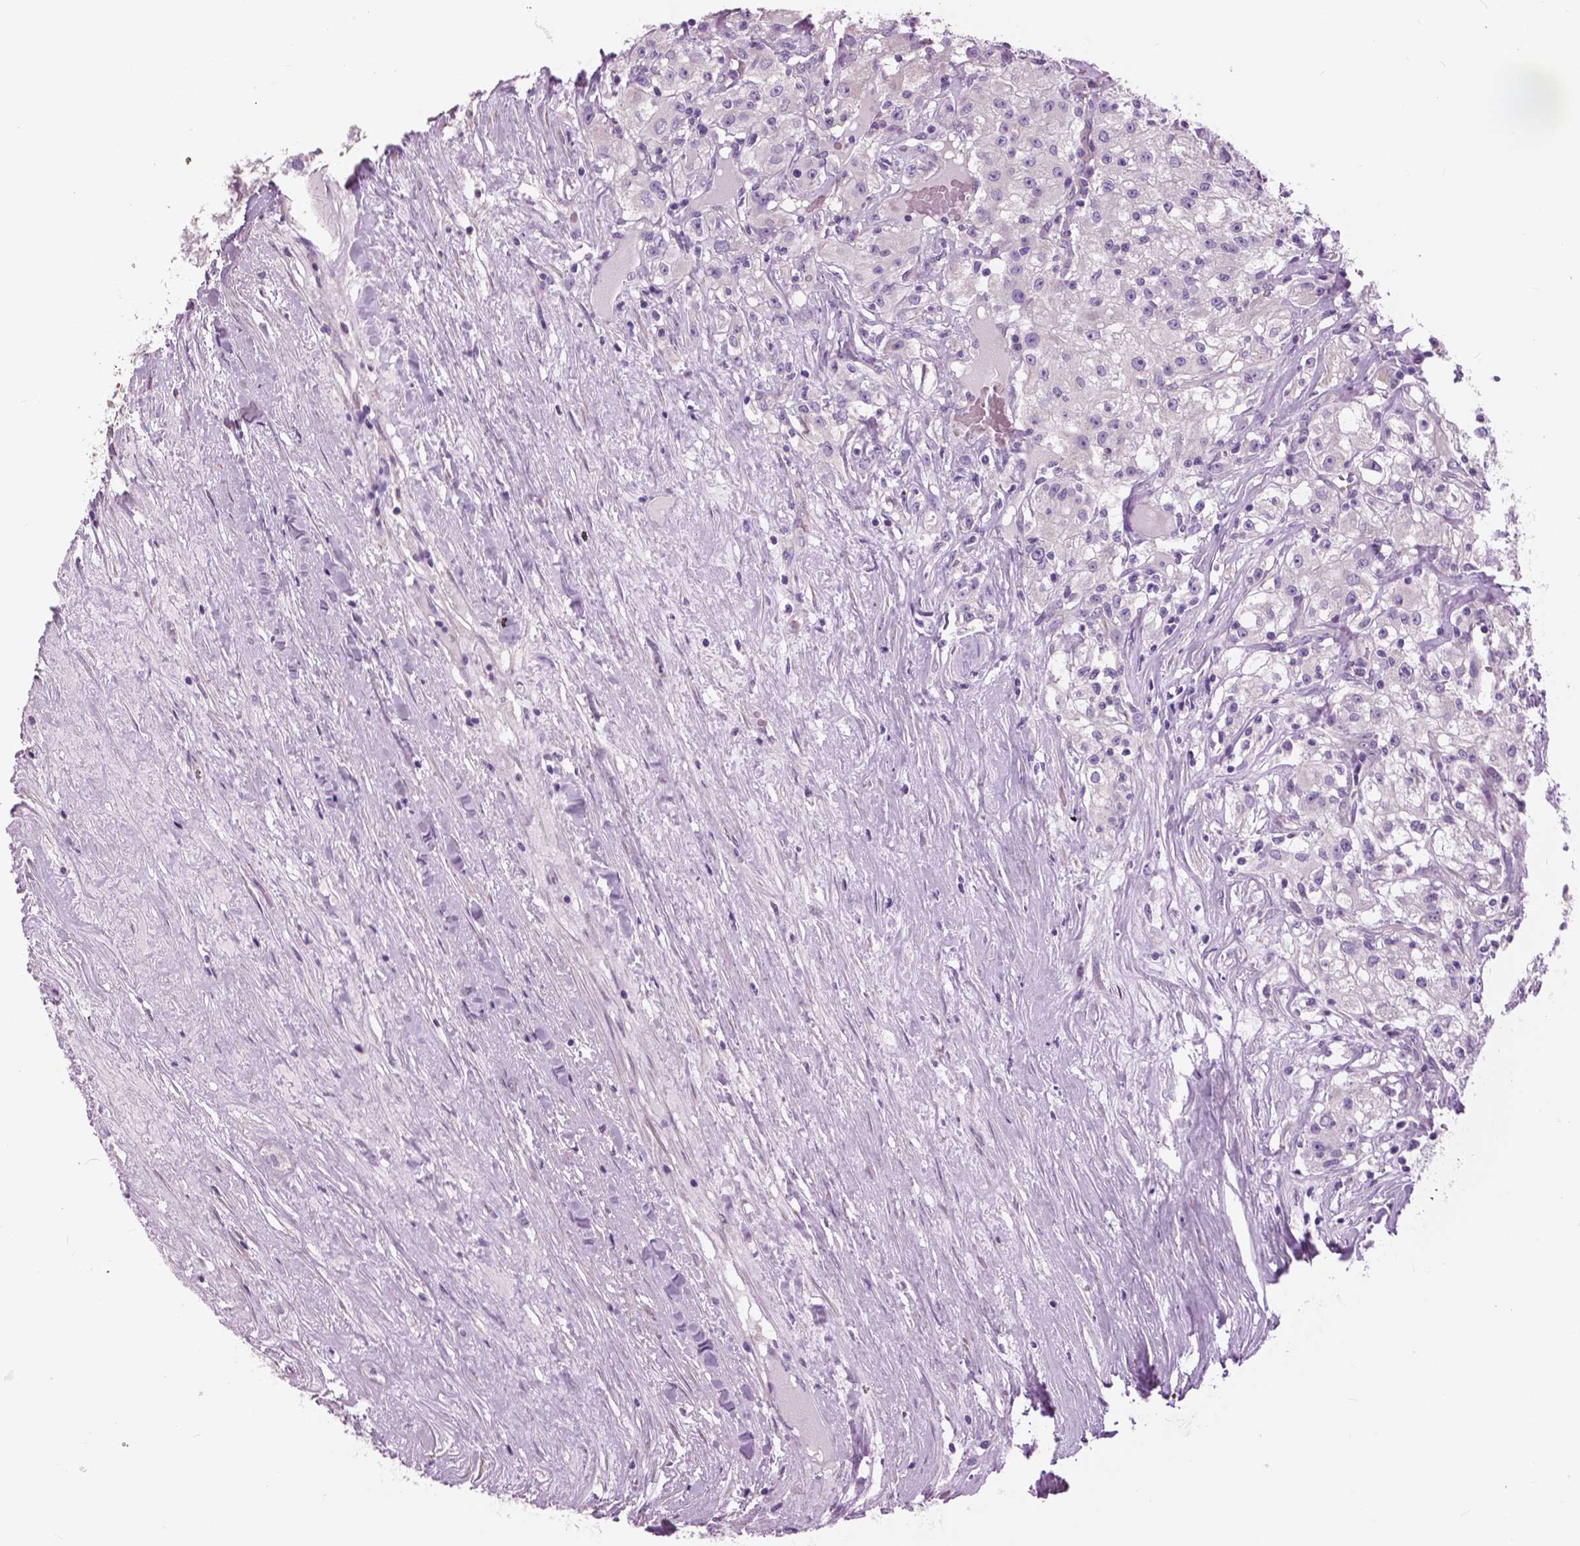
{"staining": {"intensity": "negative", "quantity": "none", "location": "none"}, "tissue": "renal cancer", "cell_type": "Tumor cells", "image_type": "cancer", "snomed": [{"axis": "morphology", "description": "Adenocarcinoma, NOS"}, {"axis": "topography", "description": "Kidney"}], "caption": "This is a image of IHC staining of renal cancer, which shows no staining in tumor cells.", "gene": "SERPINI1", "patient": {"sex": "female", "age": 67}}